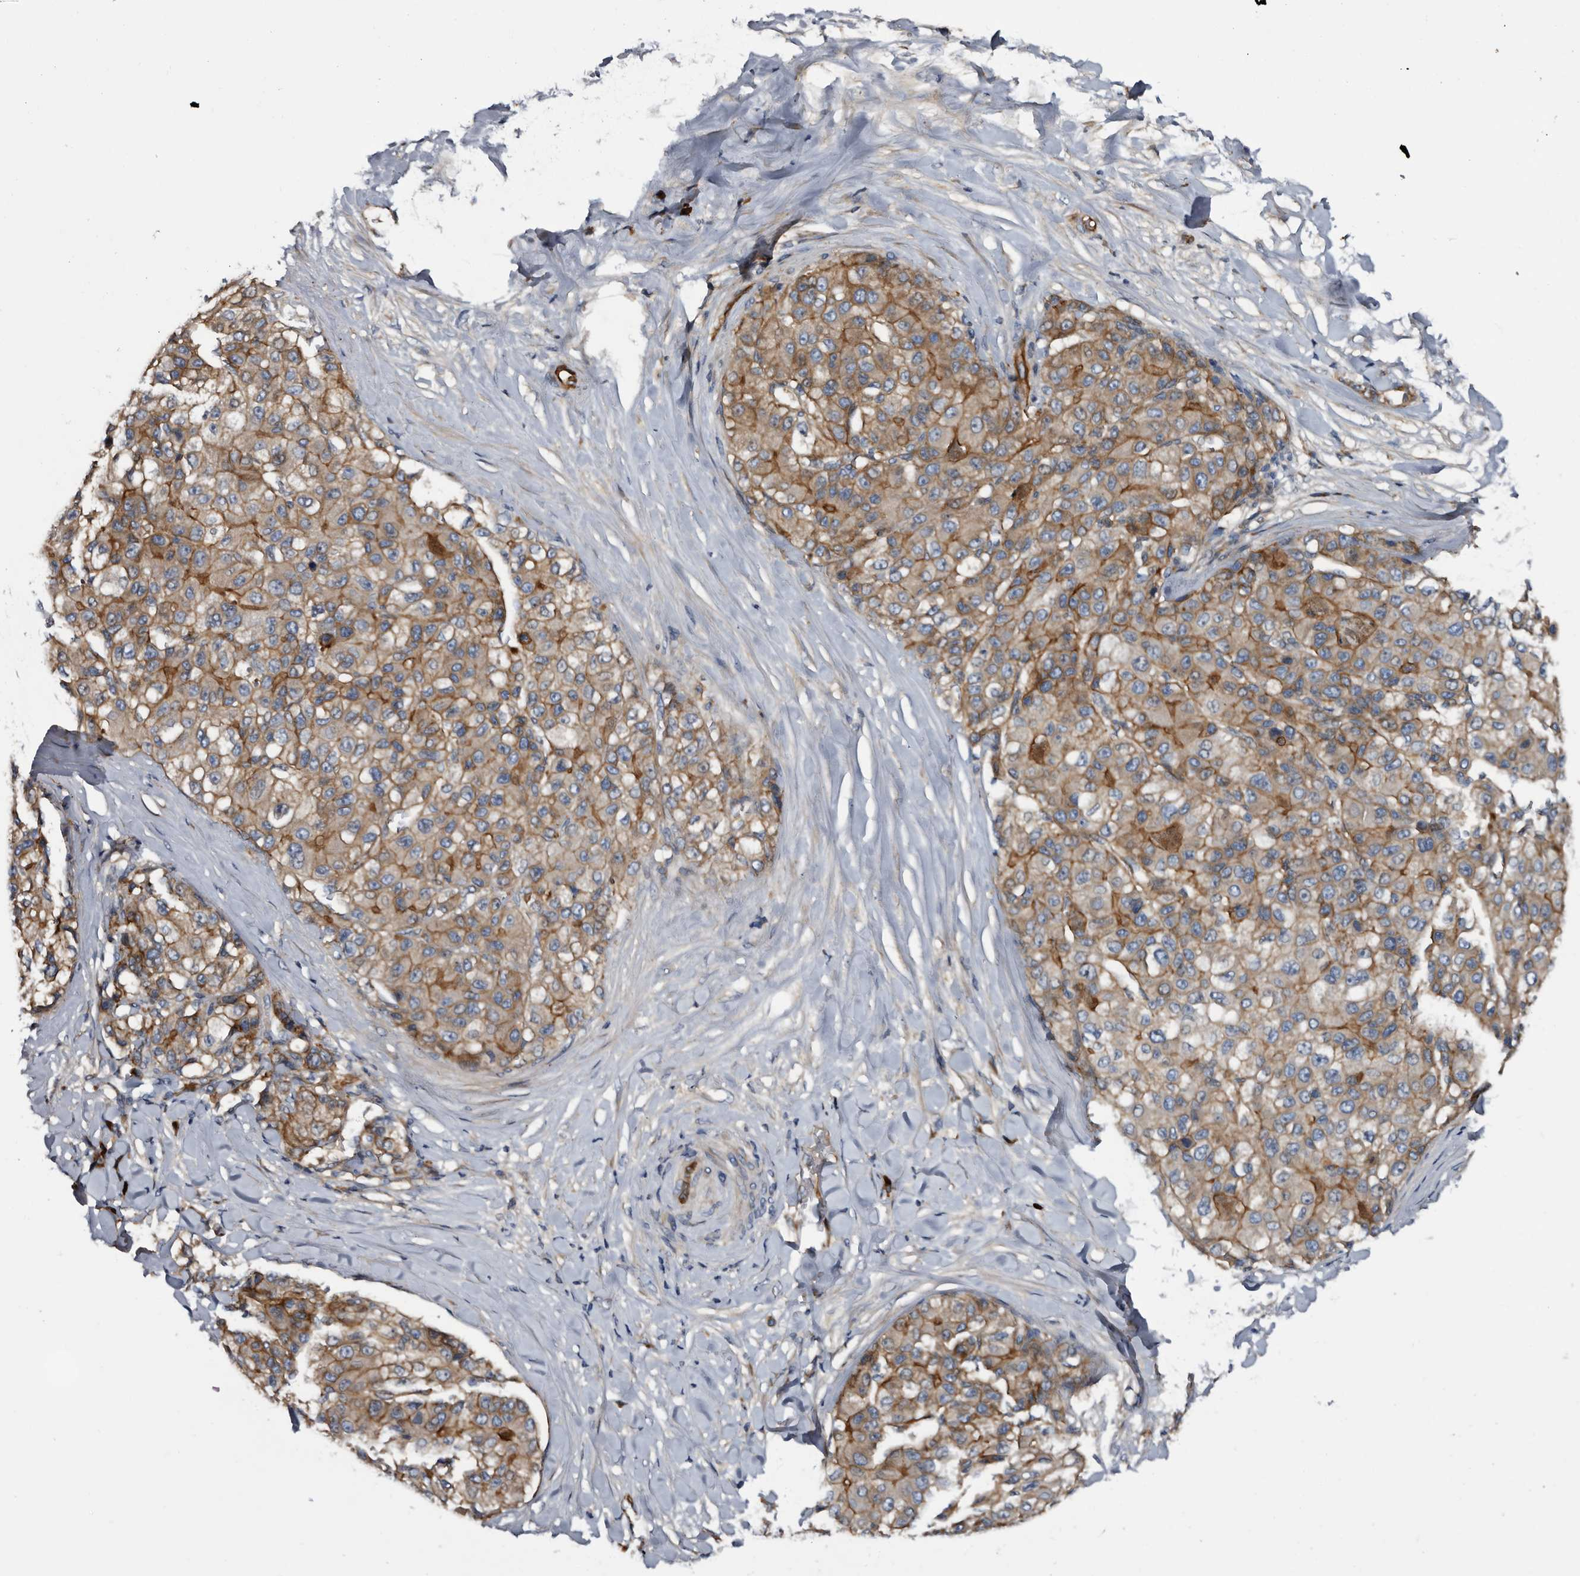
{"staining": {"intensity": "moderate", "quantity": ">75%", "location": "cytoplasmic/membranous"}, "tissue": "liver cancer", "cell_type": "Tumor cells", "image_type": "cancer", "snomed": [{"axis": "morphology", "description": "Carcinoma, Hepatocellular, NOS"}, {"axis": "topography", "description": "Liver"}], "caption": "DAB immunohistochemical staining of human hepatocellular carcinoma (liver) reveals moderate cytoplasmic/membranous protein expression in about >75% of tumor cells.", "gene": "TSPAN17", "patient": {"sex": "male", "age": 80}}